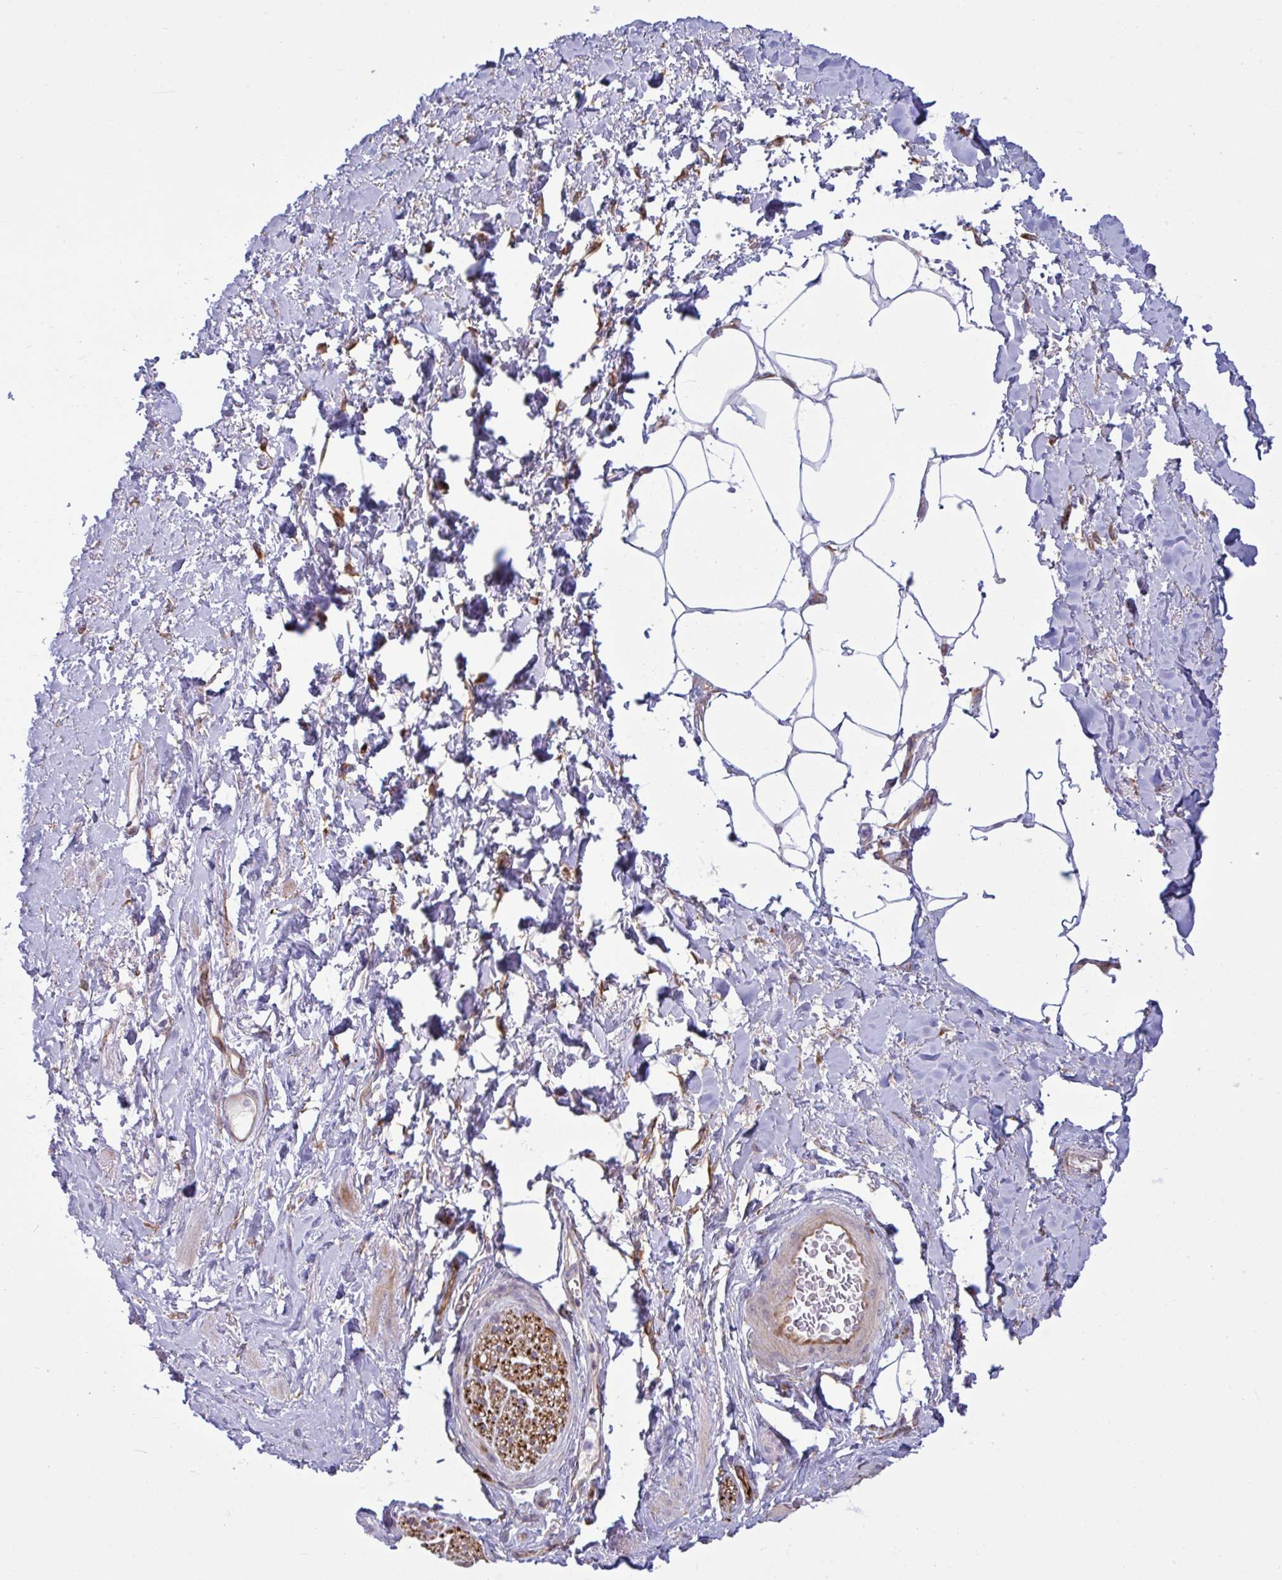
{"staining": {"intensity": "negative", "quantity": "none", "location": "none"}, "tissue": "adipose tissue", "cell_type": "Adipocytes", "image_type": "normal", "snomed": [{"axis": "morphology", "description": "Normal tissue, NOS"}, {"axis": "topography", "description": "Vagina"}, {"axis": "topography", "description": "Peripheral nerve tissue"}], "caption": "Histopathology image shows no protein positivity in adipocytes of normal adipose tissue. The staining was performed using DAB (3,3'-diaminobenzidine) to visualize the protein expression in brown, while the nuclei were stained in blue with hematoxylin (Magnification: 20x).", "gene": "PRRT4", "patient": {"sex": "female", "age": 71}}